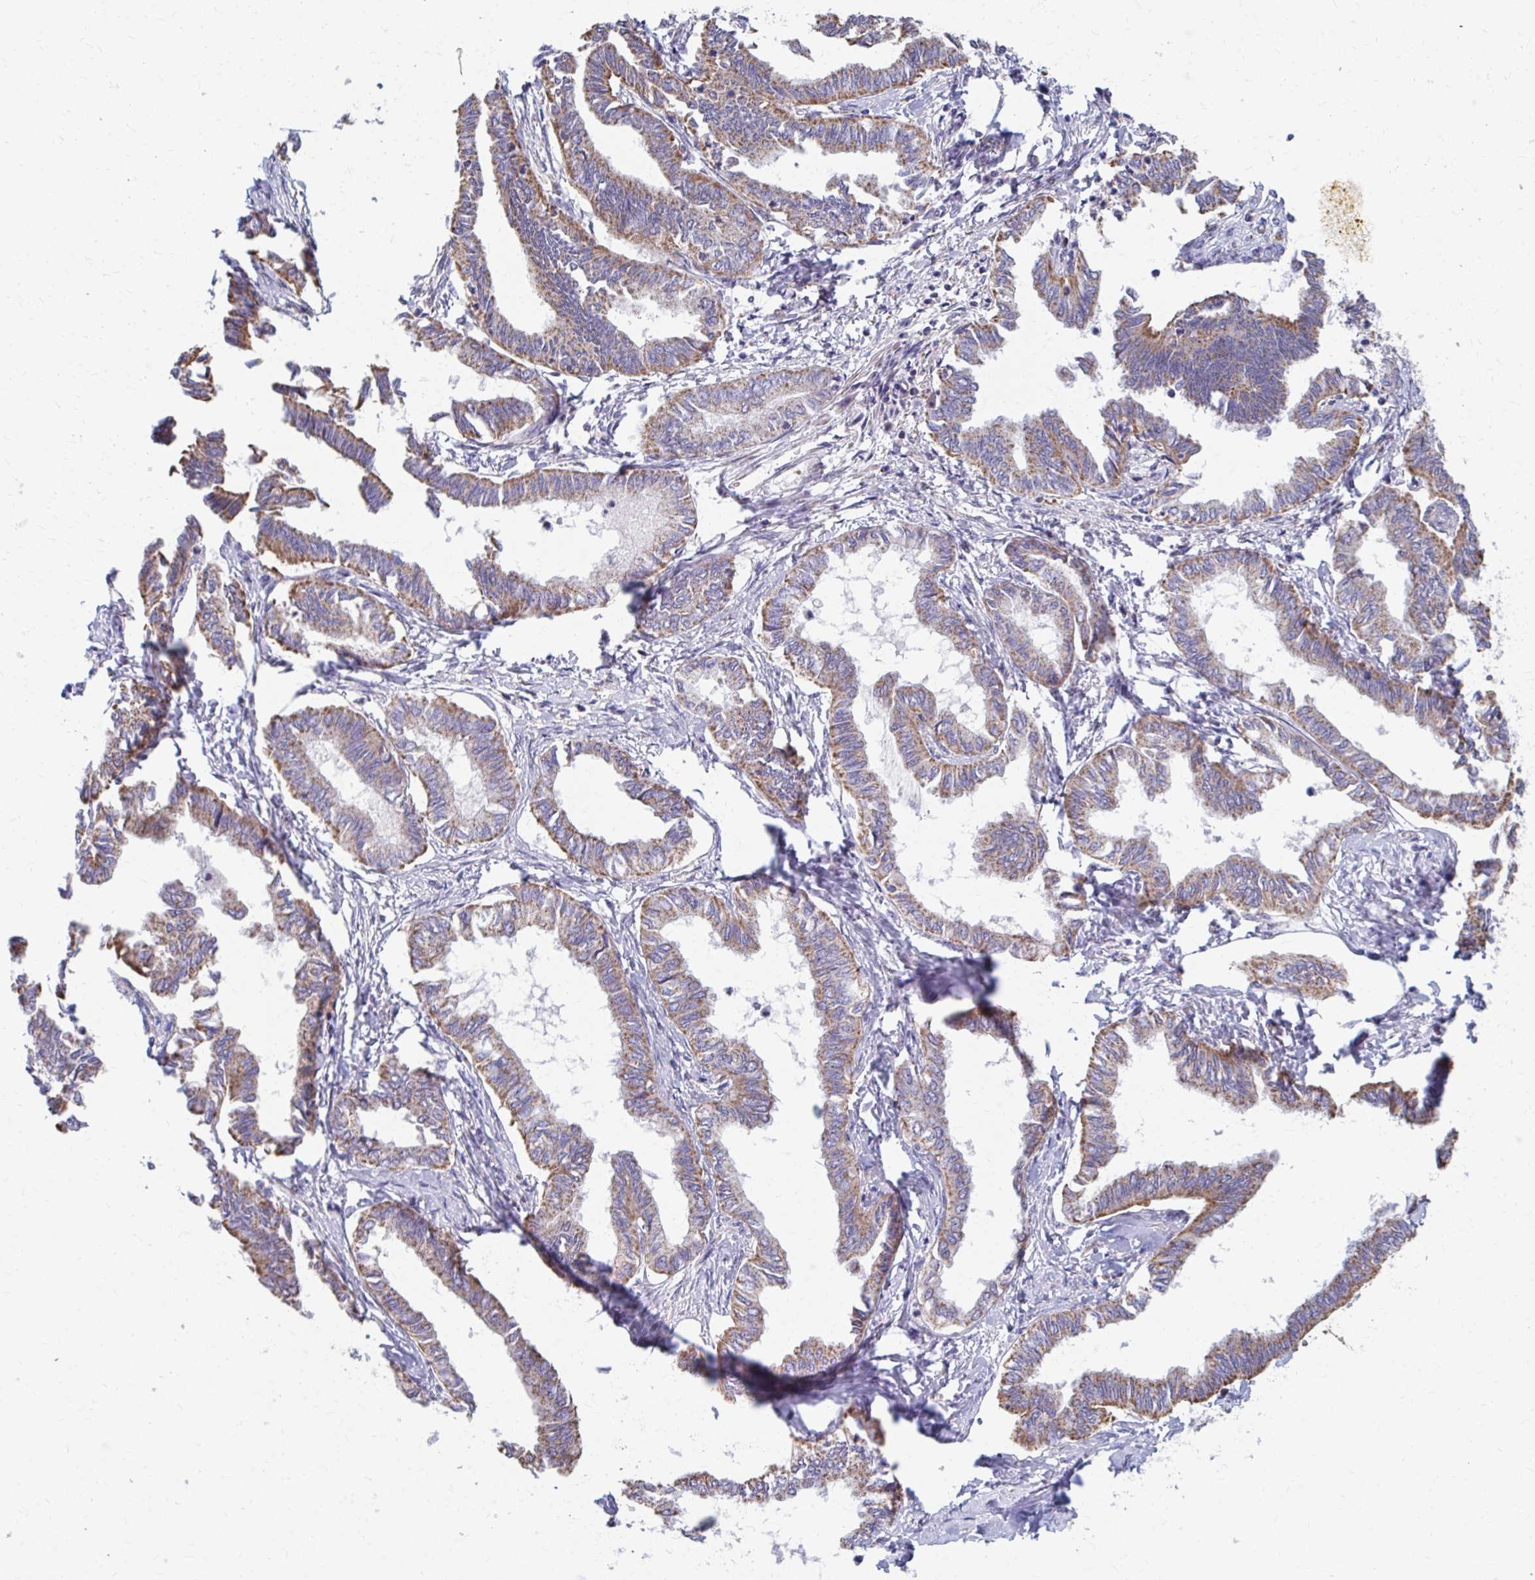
{"staining": {"intensity": "moderate", "quantity": ">75%", "location": "cytoplasmic/membranous"}, "tissue": "ovarian cancer", "cell_type": "Tumor cells", "image_type": "cancer", "snomed": [{"axis": "morphology", "description": "Carcinoma, endometroid"}, {"axis": "topography", "description": "Ovary"}], "caption": "Immunohistochemical staining of ovarian cancer shows medium levels of moderate cytoplasmic/membranous protein expression in approximately >75% of tumor cells. (DAB (3,3'-diaminobenzidine) = brown stain, brightfield microscopy at high magnification).", "gene": "RCC1L", "patient": {"sex": "female", "age": 70}}